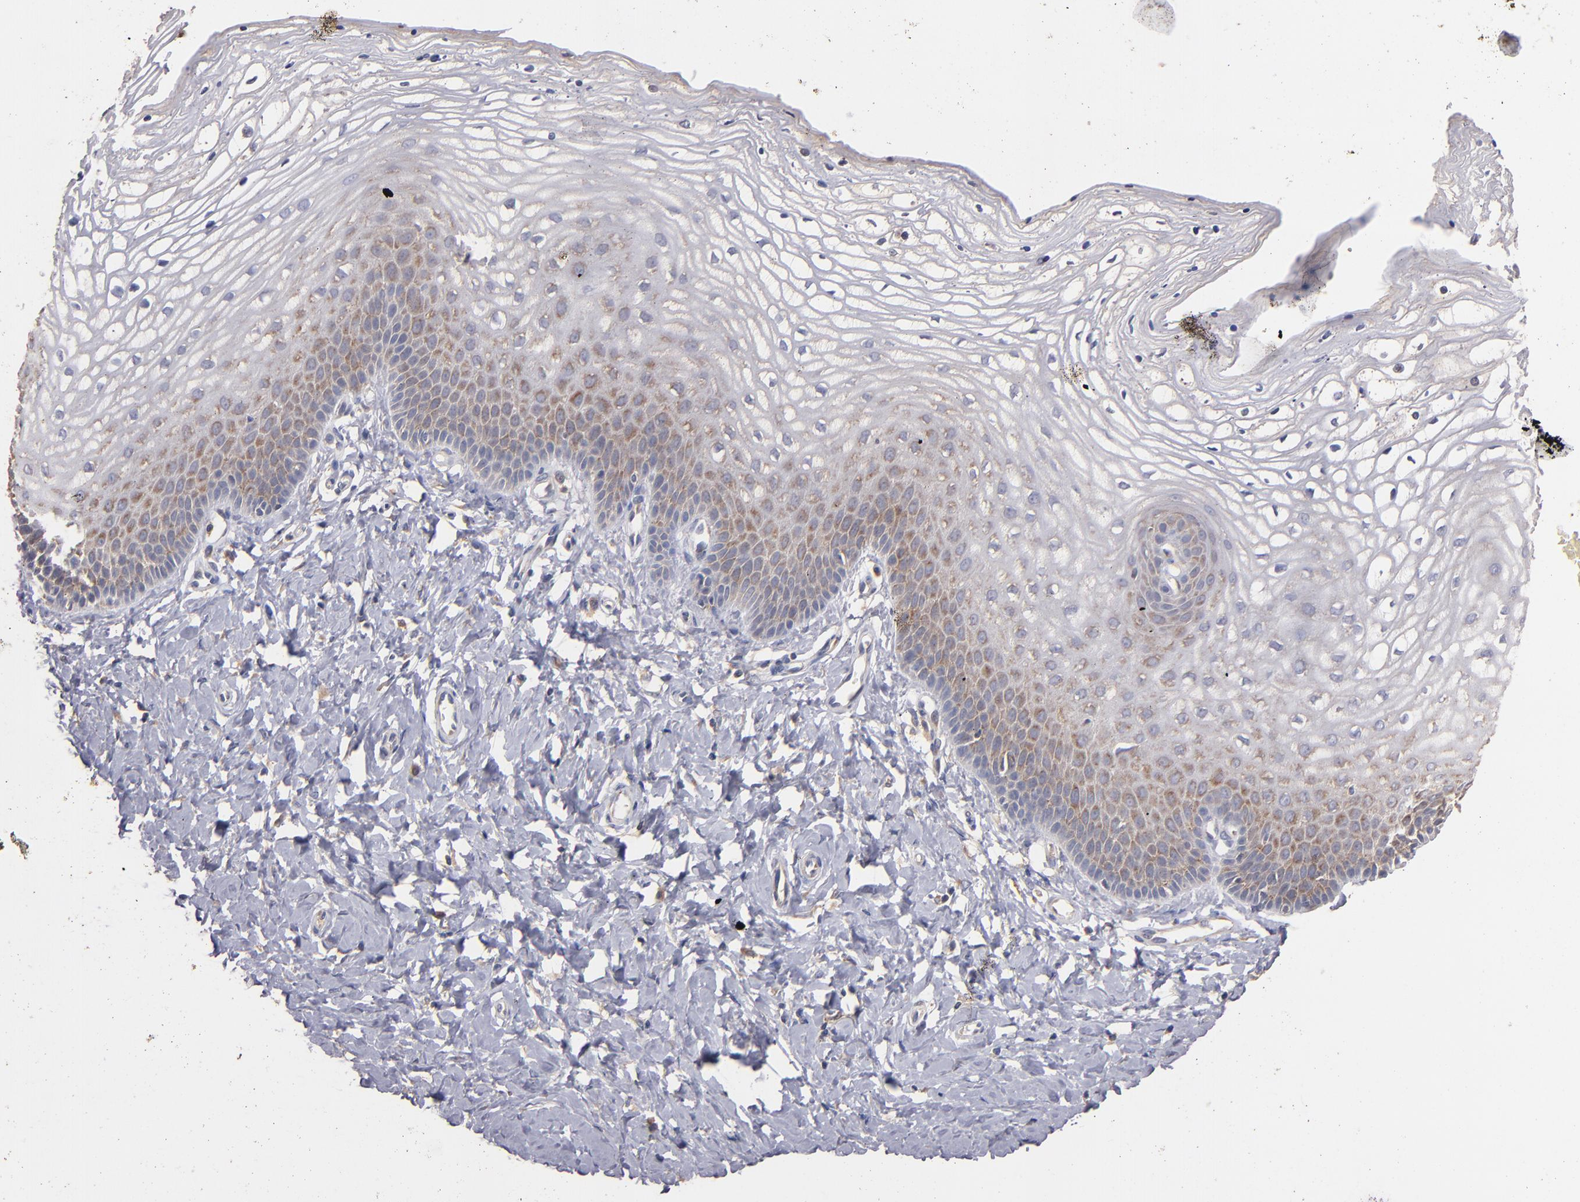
{"staining": {"intensity": "moderate", "quantity": "<25%", "location": "cytoplasmic/membranous"}, "tissue": "vagina", "cell_type": "Squamous epithelial cells", "image_type": "normal", "snomed": [{"axis": "morphology", "description": "Normal tissue, NOS"}, {"axis": "topography", "description": "Vagina"}], "caption": "This is a photomicrograph of immunohistochemistry staining of normal vagina, which shows moderate staining in the cytoplasmic/membranous of squamous epithelial cells.", "gene": "UPF3B", "patient": {"sex": "female", "age": 68}}